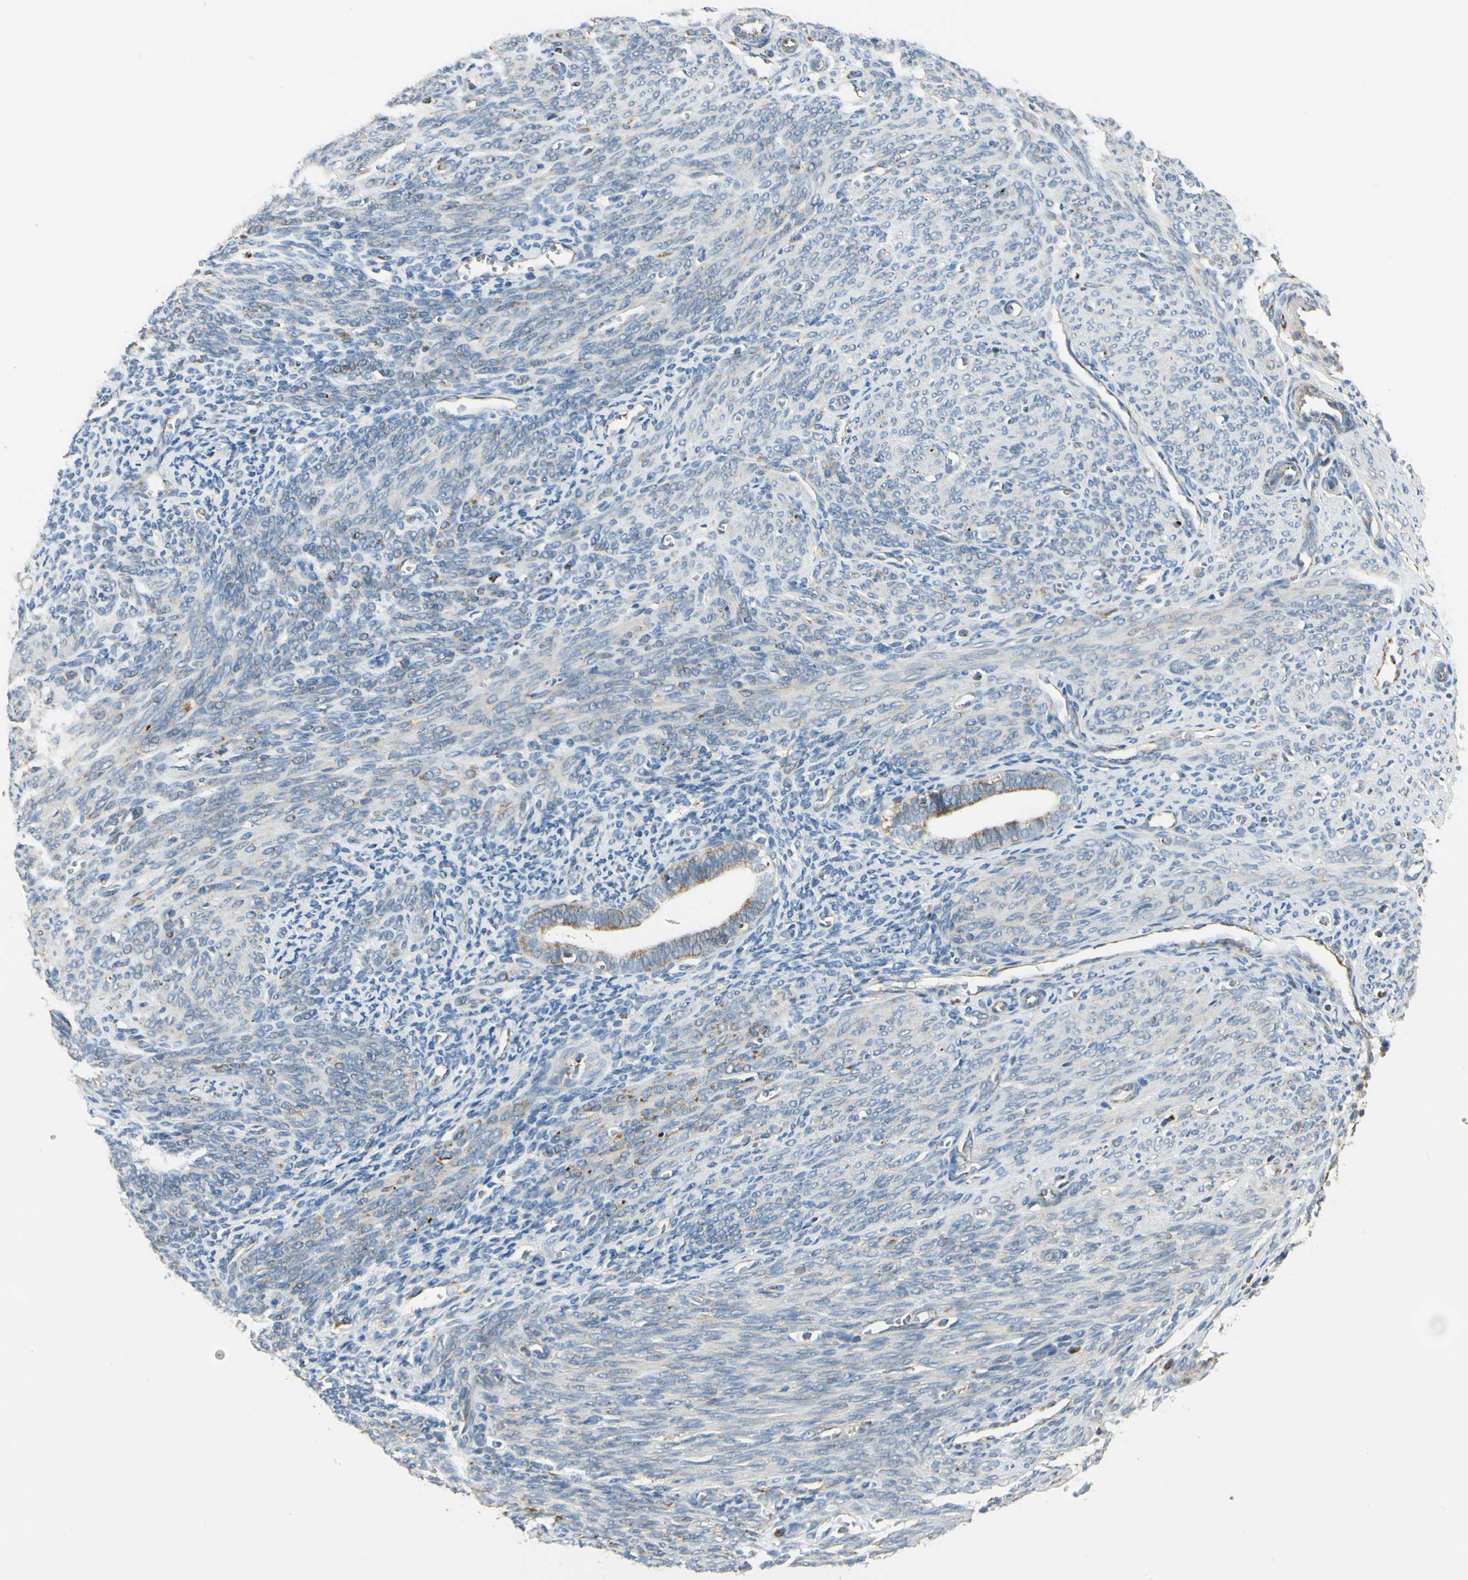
{"staining": {"intensity": "negative", "quantity": "none", "location": "none"}, "tissue": "endometrium", "cell_type": "Cells in endometrial stroma", "image_type": "normal", "snomed": [{"axis": "morphology", "description": "Normal tissue, NOS"}, {"axis": "topography", "description": "Uterus"}], "caption": "DAB immunohistochemical staining of unremarkable human endometrium displays no significant staining in cells in endometrial stroma. (DAB IHC visualized using brightfield microscopy, high magnification).", "gene": "EPHB3", "patient": {"sex": "female", "age": 83}}